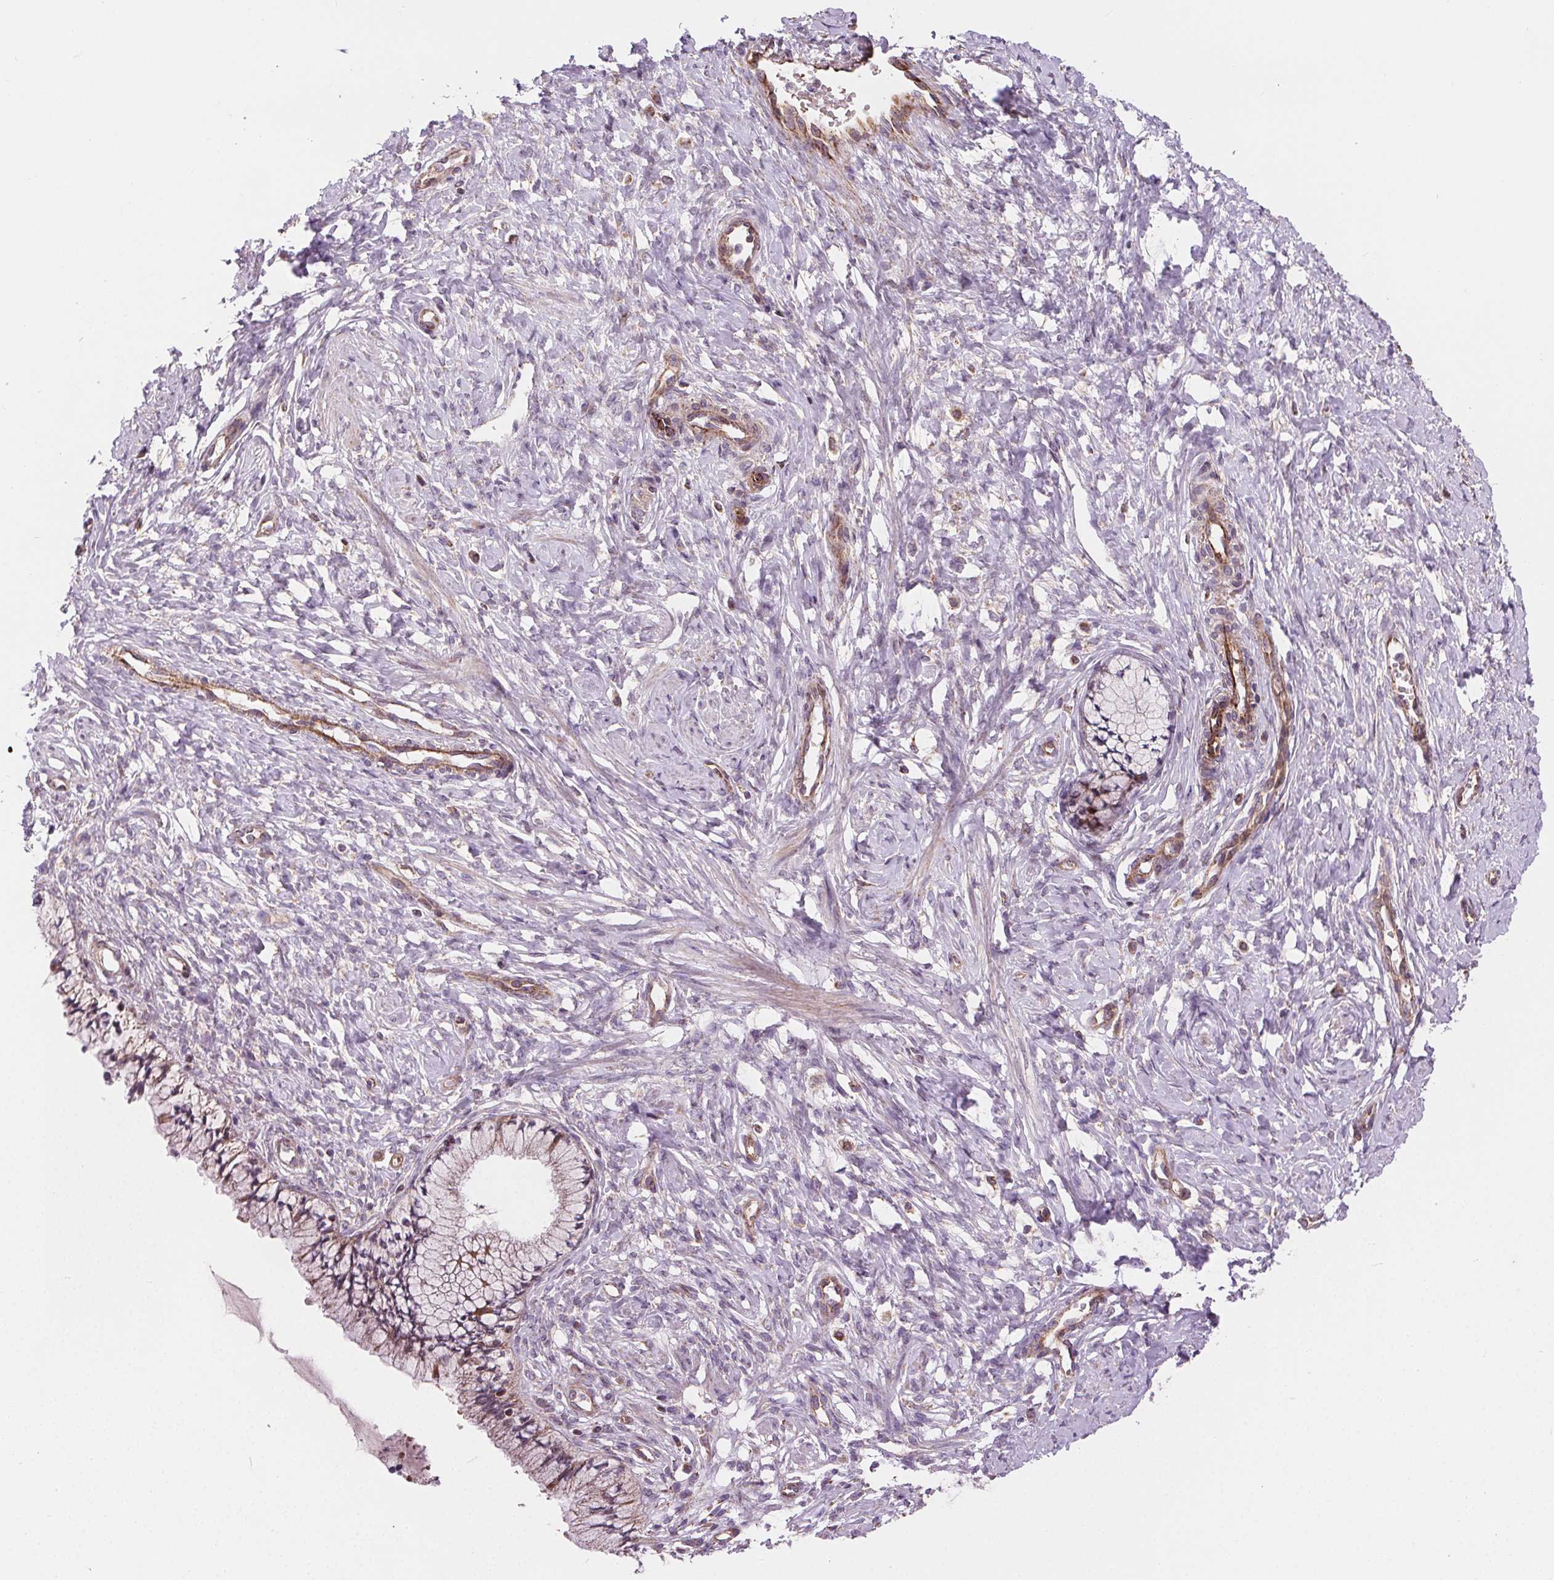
{"staining": {"intensity": "moderate", "quantity": "25%-75%", "location": "cytoplasmic/membranous"}, "tissue": "cervix", "cell_type": "Glandular cells", "image_type": "normal", "snomed": [{"axis": "morphology", "description": "Normal tissue, NOS"}, {"axis": "topography", "description": "Cervix"}], "caption": "The immunohistochemical stain highlights moderate cytoplasmic/membranous positivity in glandular cells of normal cervix. (DAB = brown stain, brightfield microscopy at high magnification).", "gene": "GOLT1B", "patient": {"sex": "female", "age": 37}}